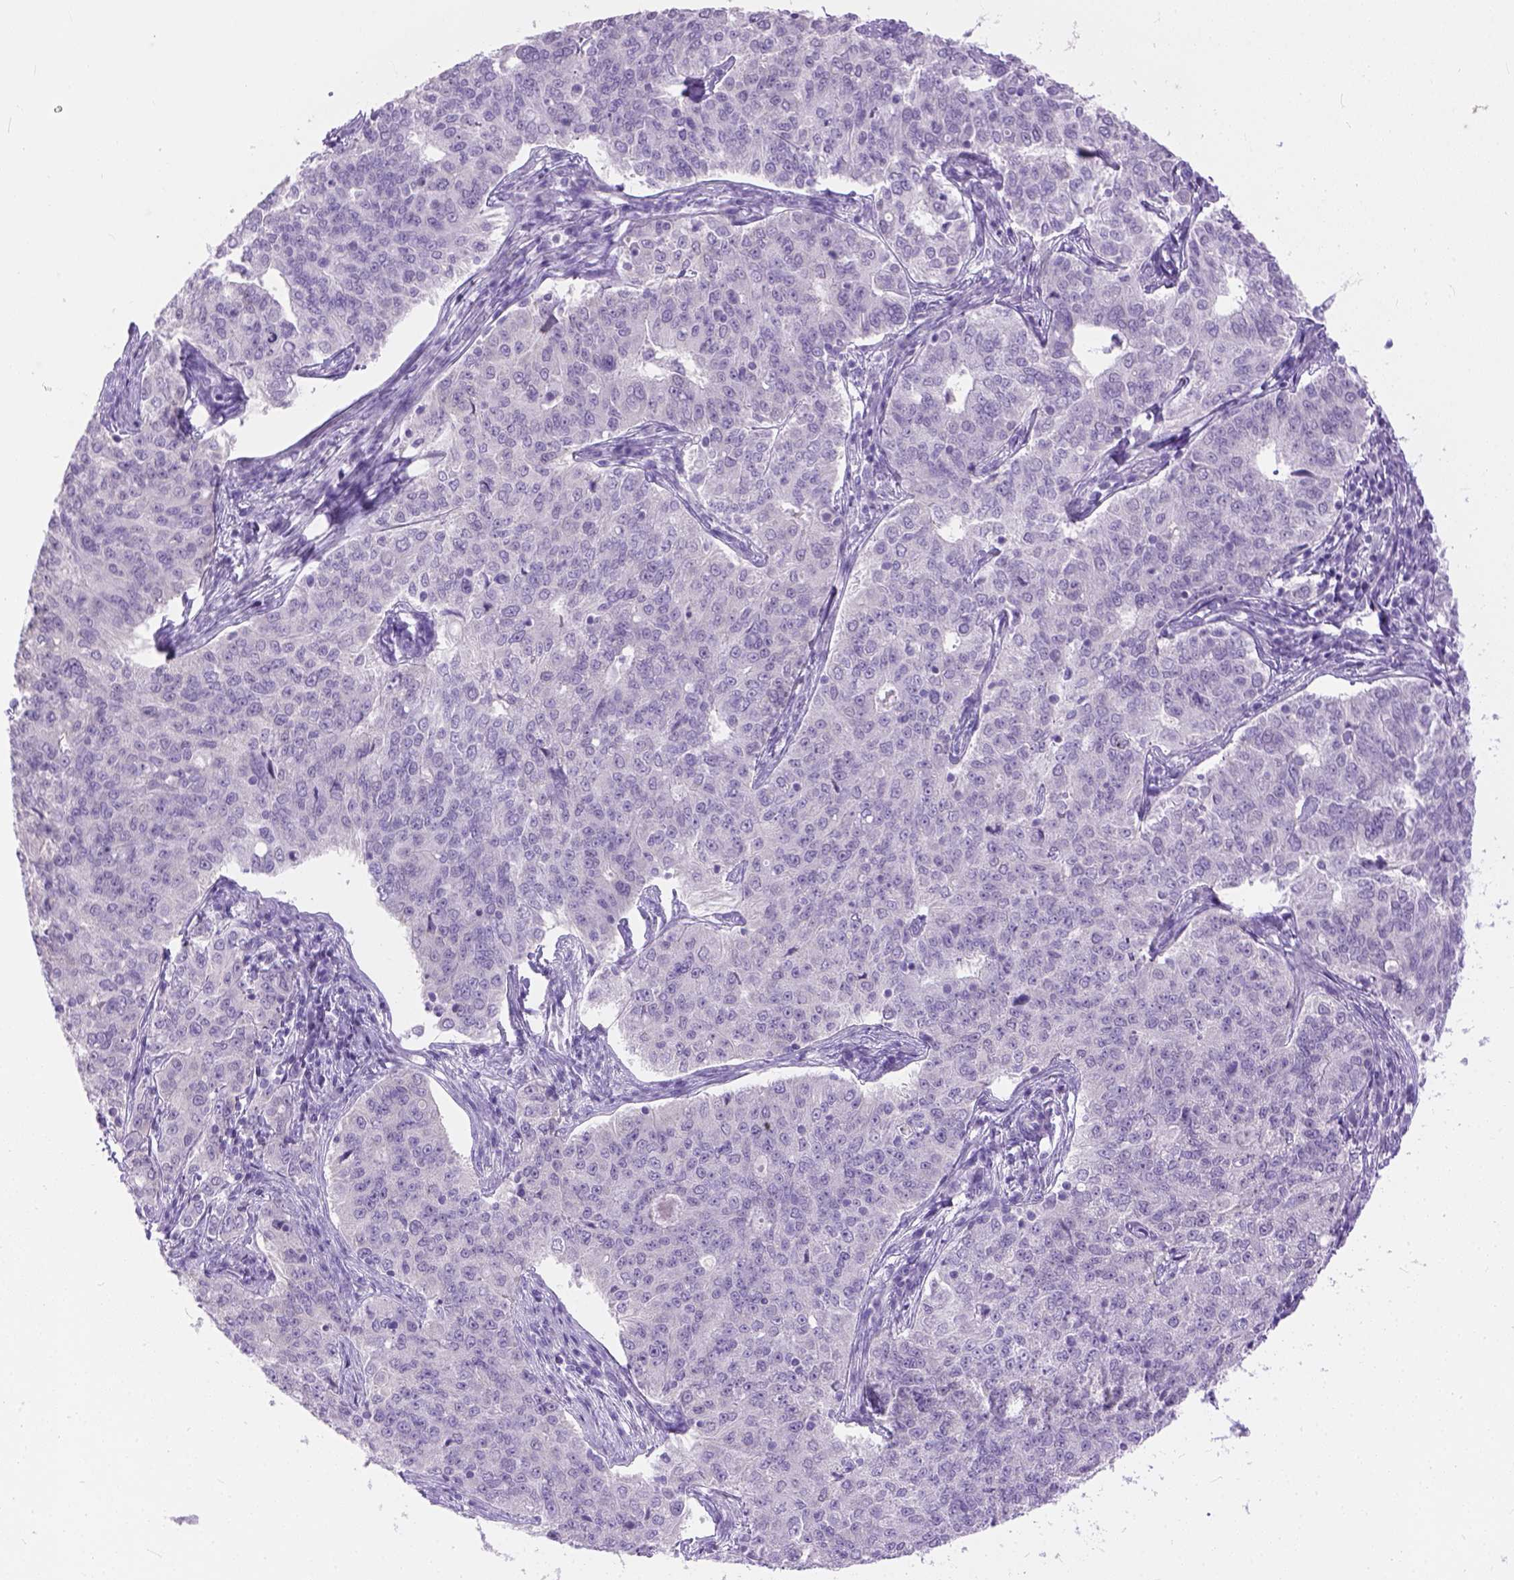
{"staining": {"intensity": "negative", "quantity": "none", "location": "none"}, "tissue": "endometrial cancer", "cell_type": "Tumor cells", "image_type": "cancer", "snomed": [{"axis": "morphology", "description": "Adenocarcinoma, NOS"}, {"axis": "topography", "description": "Endometrium"}], "caption": "DAB (3,3'-diaminobenzidine) immunohistochemical staining of endometrial cancer shows no significant staining in tumor cells. (Stains: DAB (3,3'-diaminobenzidine) IHC with hematoxylin counter stain, Microscopy: brightfield microscopy at high magnification).", "gene": "TMEM38A", "patient": {"sex": "female", "age": 43}}